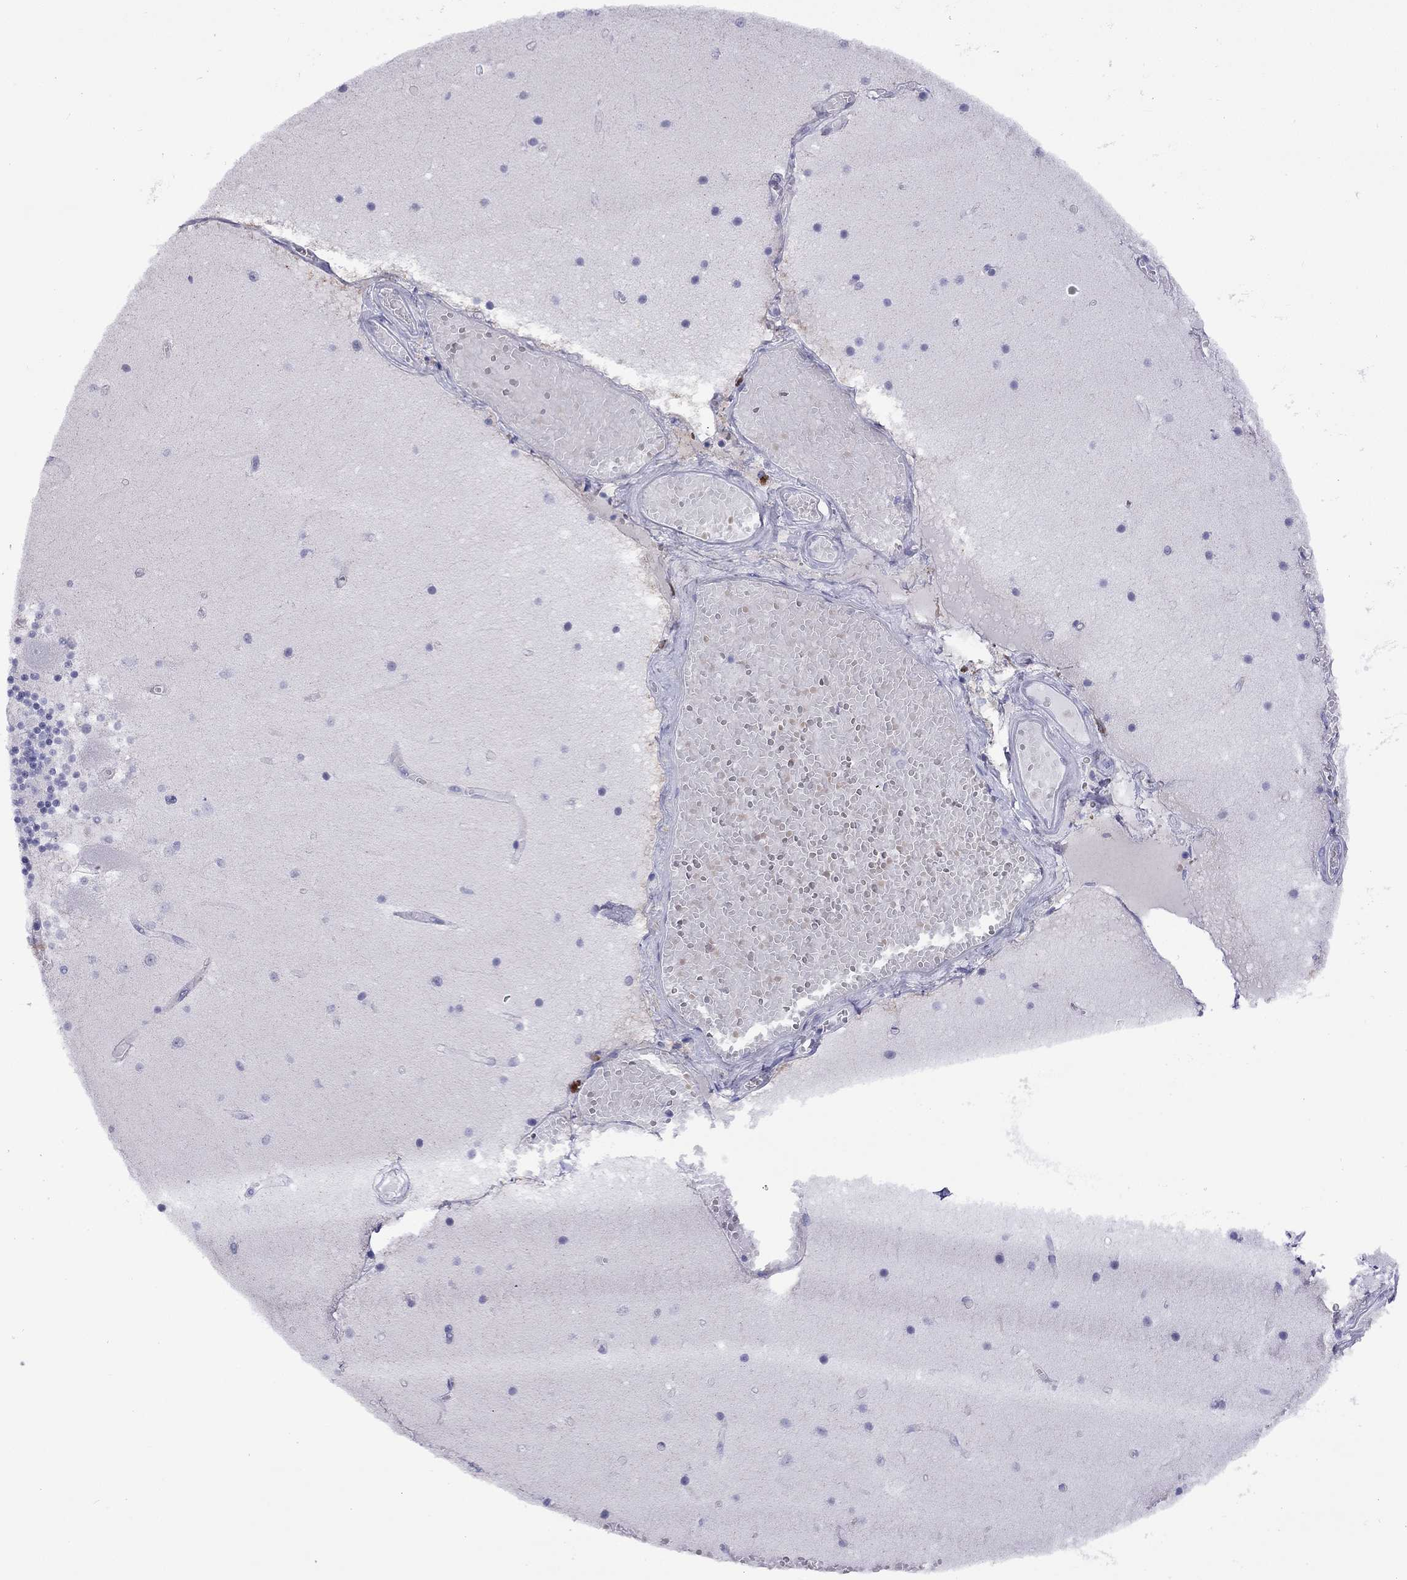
{"staining": {"intensity": "negative", "quantity": "none", "location": "none"}, "tissue": "cerebellum", "cell_type": "Cells in granular layer", "image_type": "normal", "snomed": [{"axis": "morphology", "description": "Normal tissue, NOS"}, {"axis": "topography", "description": "Cerebellum"}], "caption": "A histopathology image of cerebellum stained for a protein reveals no brown staining in cells in granular layer. Brightfield microscopy of immunohistochemistry stained with DAB (brown) and hematoxylin (blue), captured at high magnification.", "gene": "SLC30A8", "patient": {"sex": "female", "age": 28}}